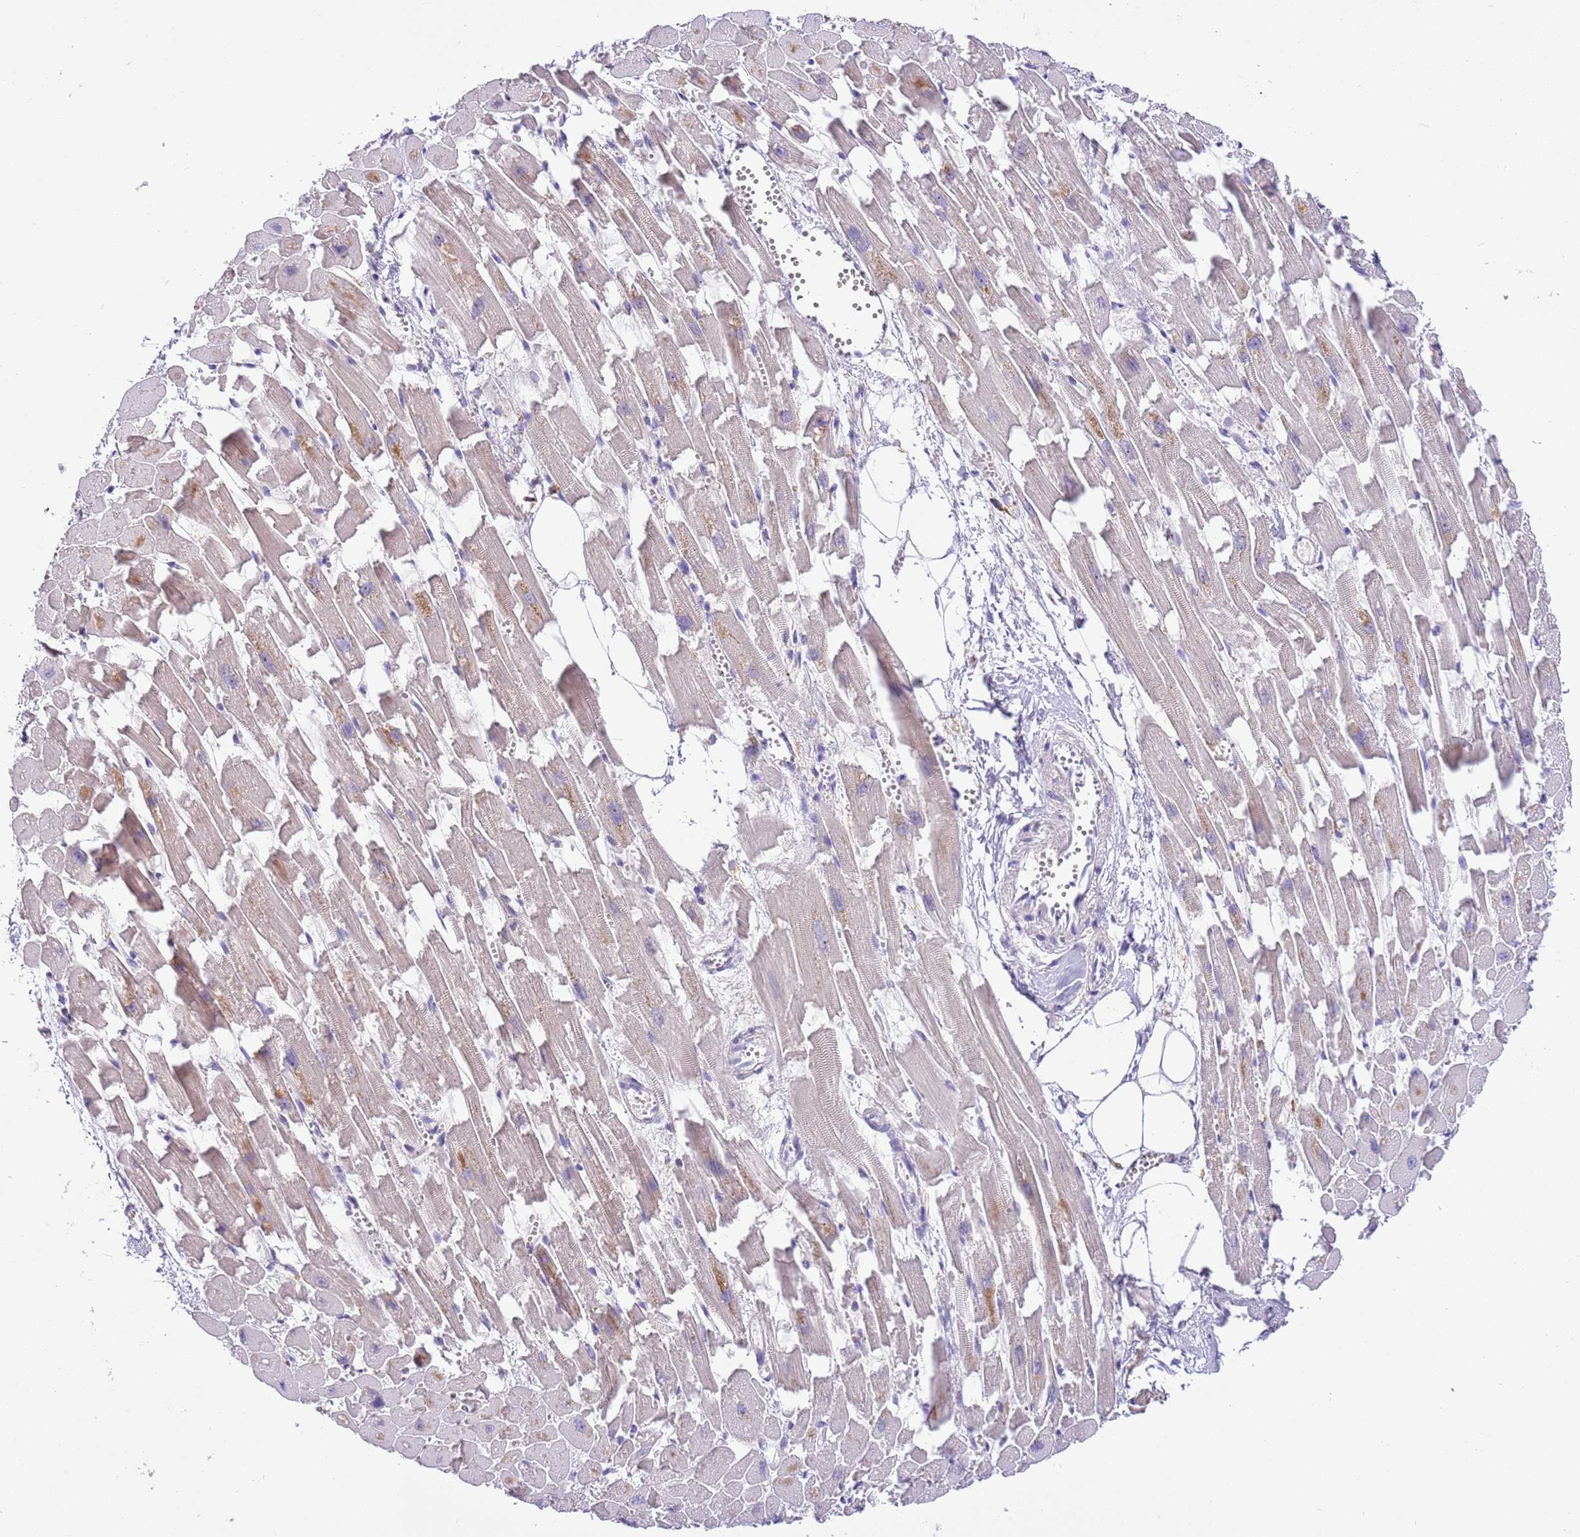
{"staining": {"intensity": "weak", "quantity": "<25%", "location": "cytoplasmic/membranous"}, "tissue": "heart muscle", "cell_type": "Cardiomyocytes", "image_type": "normal", "snomed": [{"axis": "morphology", "description": "Normal tissue, NOS"}, {"axis": "topography", "description": "Heart"}], "caption": "The IHC histopathology image has no significant positivity in cardiomyocytes of heart muscle.", "gene": "CFAP73", "patient": {"sex": "female", "age": 64}}